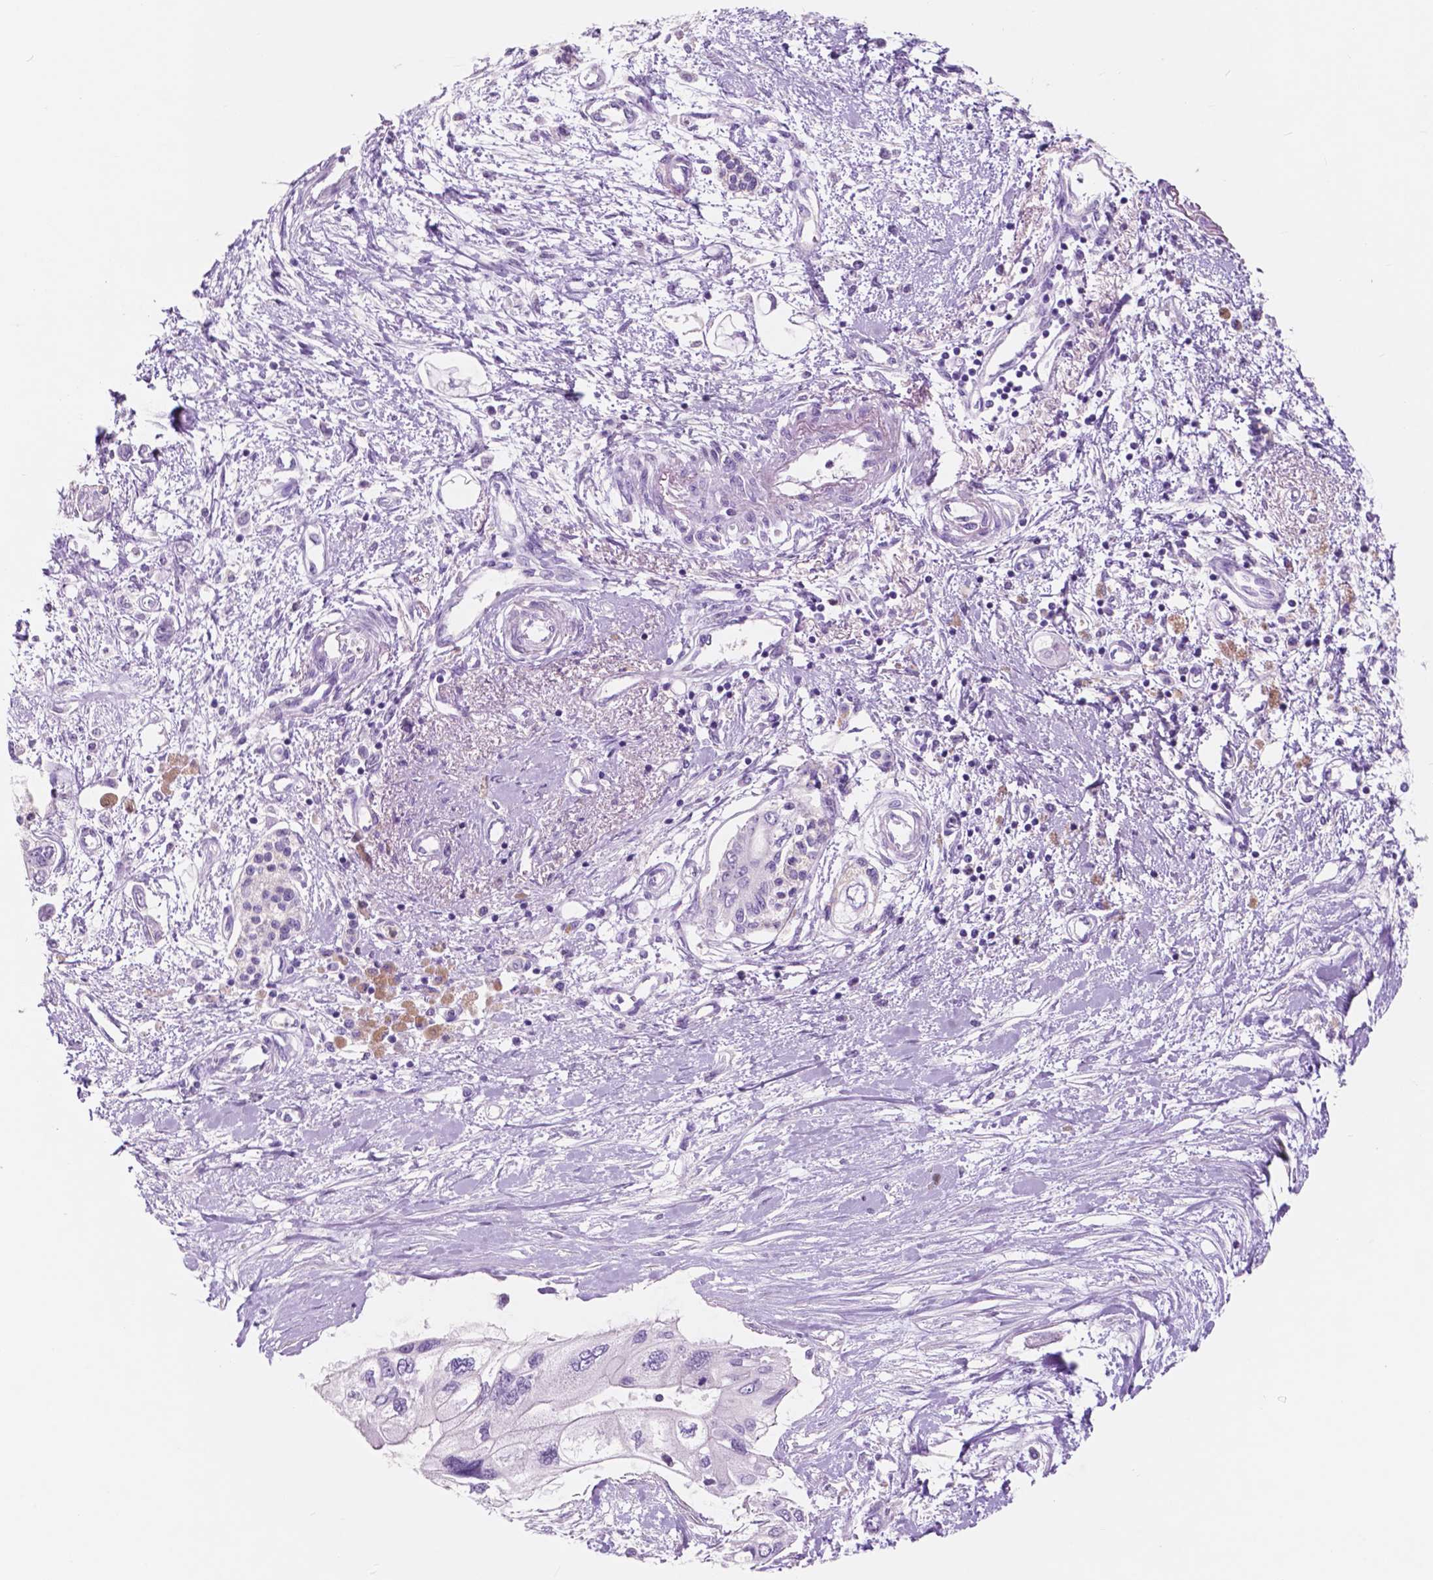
{"staining": {"intensity": "moderate", "quantity": "<25%", "location": "cytoplasmic/membranous"}, "tissue": "pancreatic cancer", "cell_type": "Tumor cells", "image_type": "cancer", "snomed": [{"axis": "morphology", "description": "Adenocarcinoma, NOS"}, {"axis": "topography", "description": "Pancreas"}], "caption": "IHC image of human pancreatic cancer stained for a protein (brown), which displays low levels of moderate cytoplasmic/membranous staining in about <25% of tumor cells.", "gene": "CUZD1", "patient": {"sex": "female", "age": 77}}